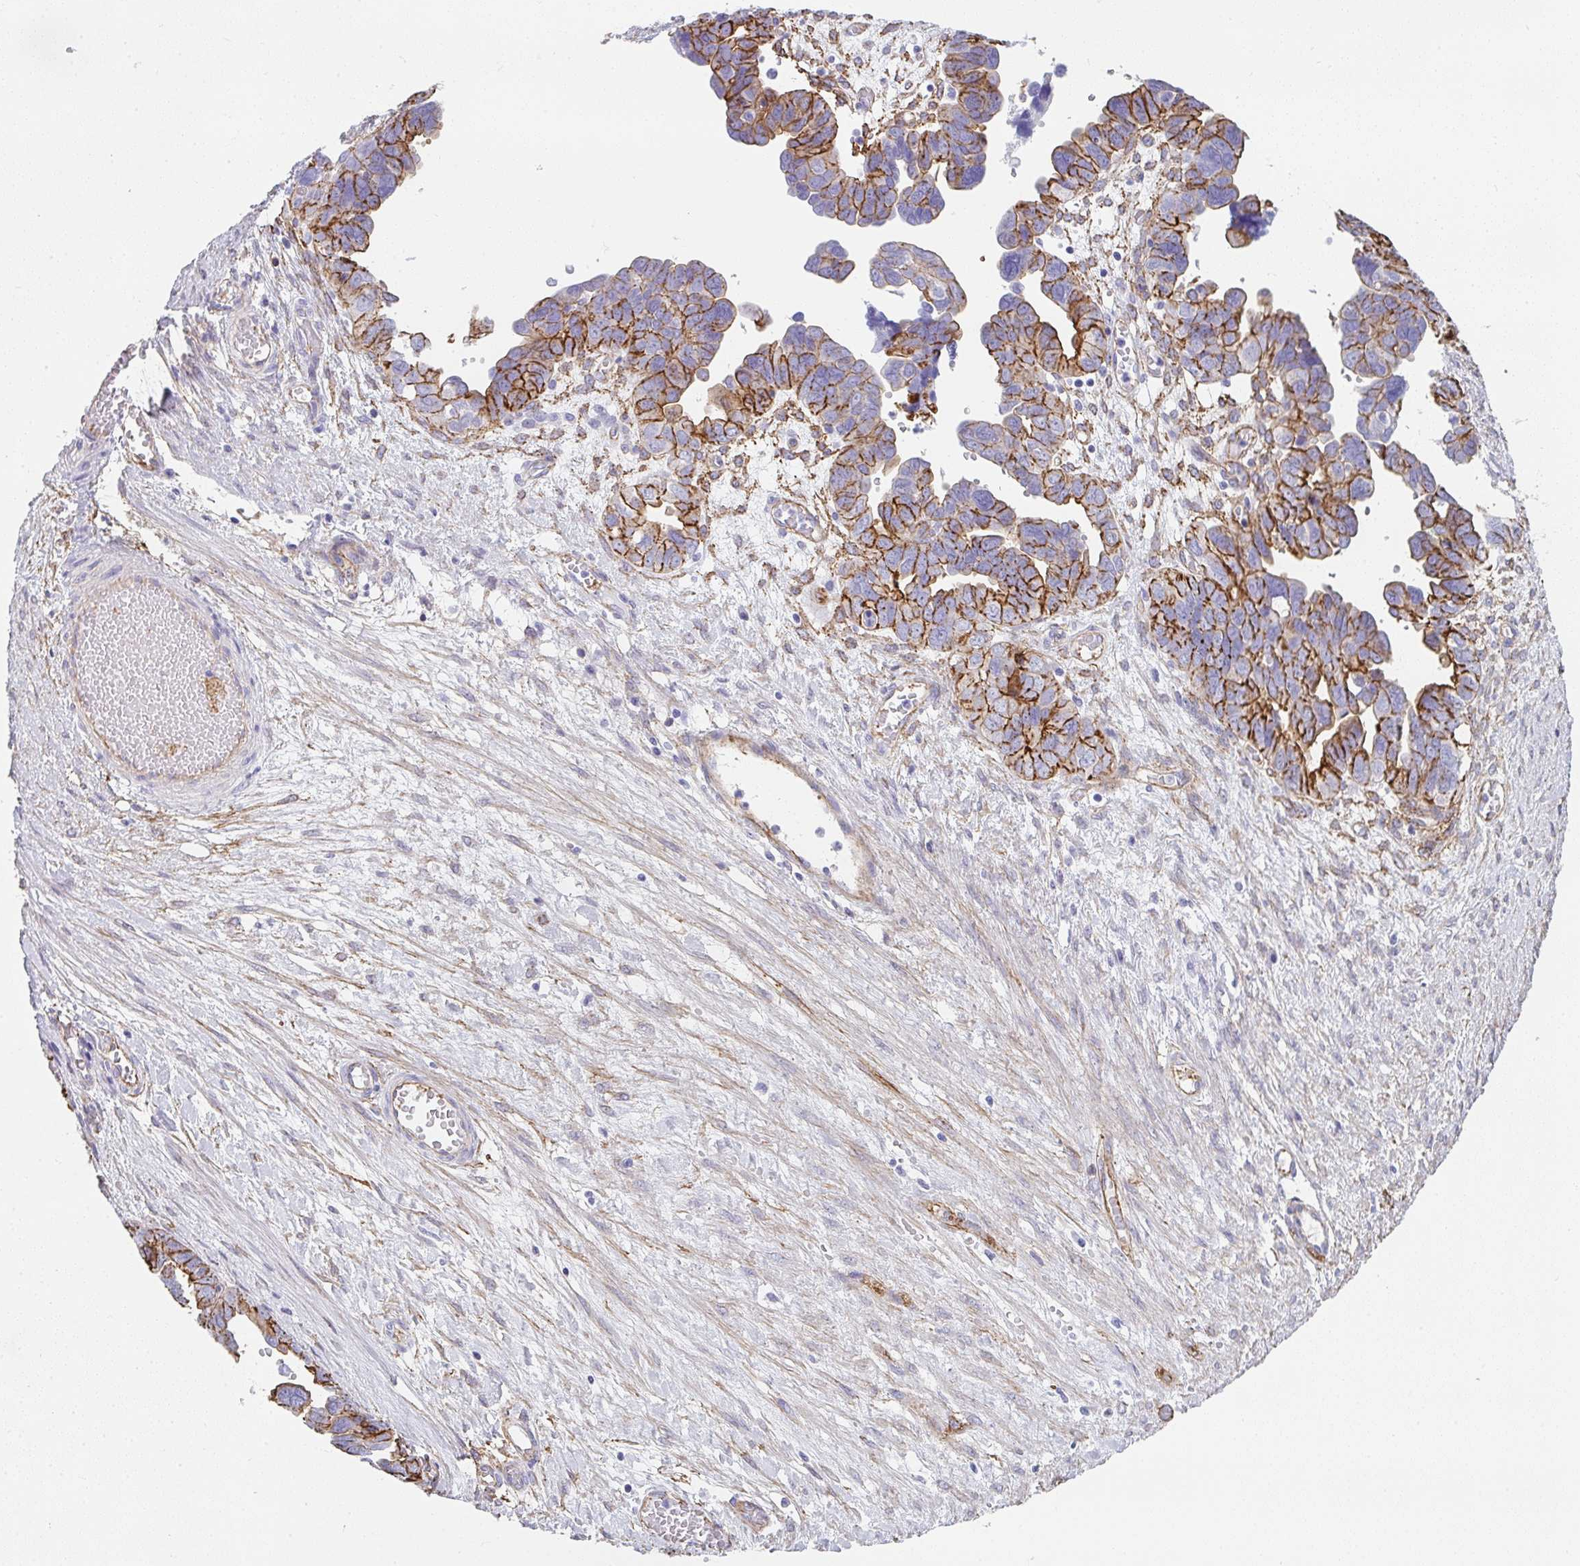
{"staining": {"intensity": "strong", "quantity": "25%-75%", "location": "cytoplasmic/membranous"}, "tissue": "ovarian cancer", "cell_type": "Tumor cells", "image_type": "cancer", "snomed": [{"axis": "morphology", "description": "Cystadenocarcinoma, serous, NOS"}, {"axis": "topography", "description": "Ovary"}], "caption": "A brown stain labels strong cytoplasmic/membranous expression of a protein in ovarian cancer tumor cells.", "gene": "DBN1", "patient": {"sex": "female", "age": 64}}